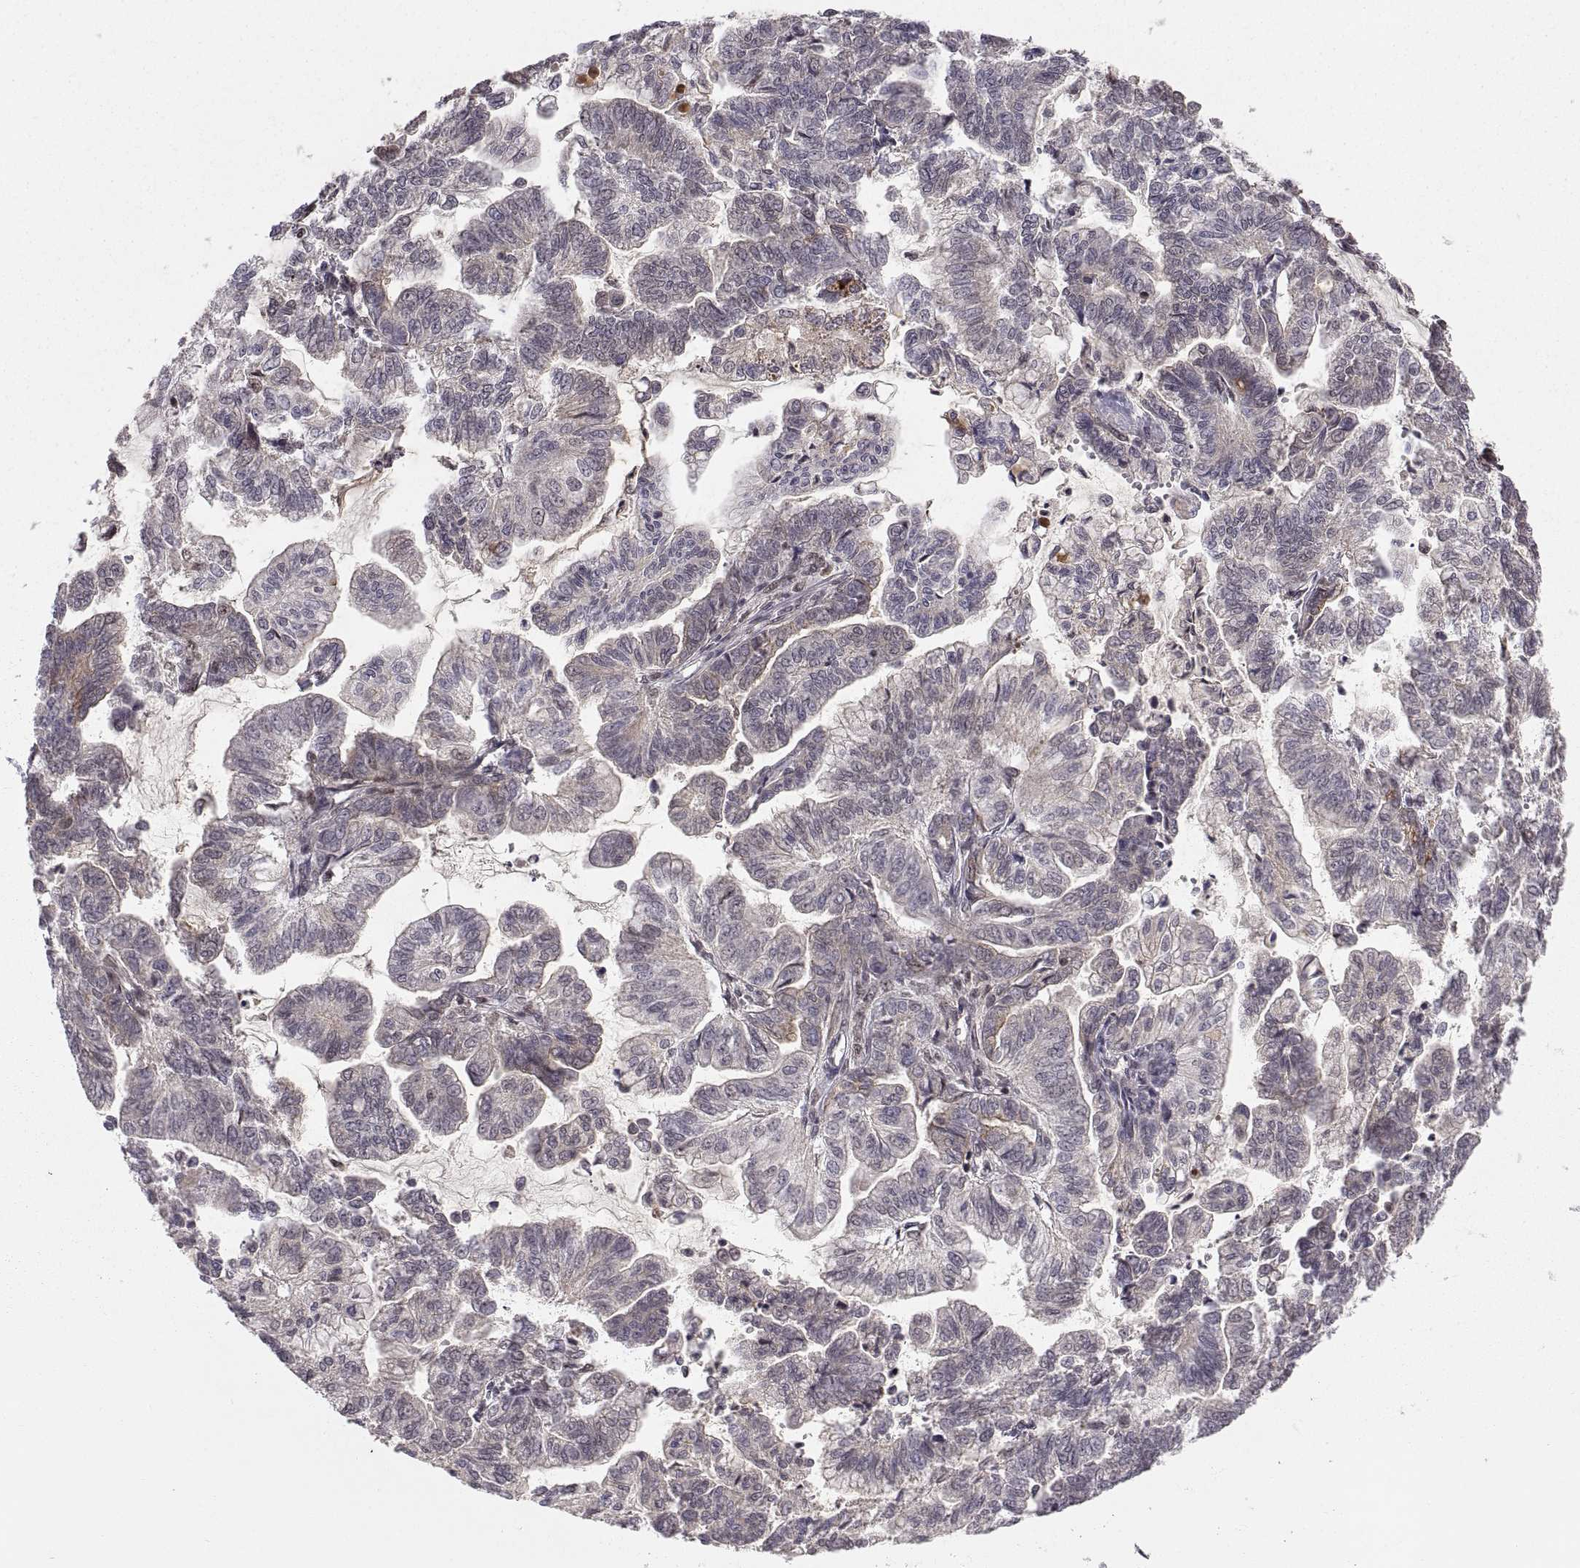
{"staining": {"intensity": "weak", "quantity": "<25%", "location": "cytoplasmic/membranous"}, "tissue": "stomach cancer", "cell_type": "Tumor cells", "image_type": "cancer", "snomed": [{"axis": "morphology", "description": "Adenocarcinoma, NOS"}, {"axis": "topography", "description": "Stomach"}], "caption": "High magnification brightfield microscopy of stomach cancer stained with DAB (3,3'-diaminobenzidine) (brown) and counterstained with hematoxylin (blue): tumor cells show no significant staining.", "gene": "ABL2", "patient": {"sex": "male", "age": 83}}